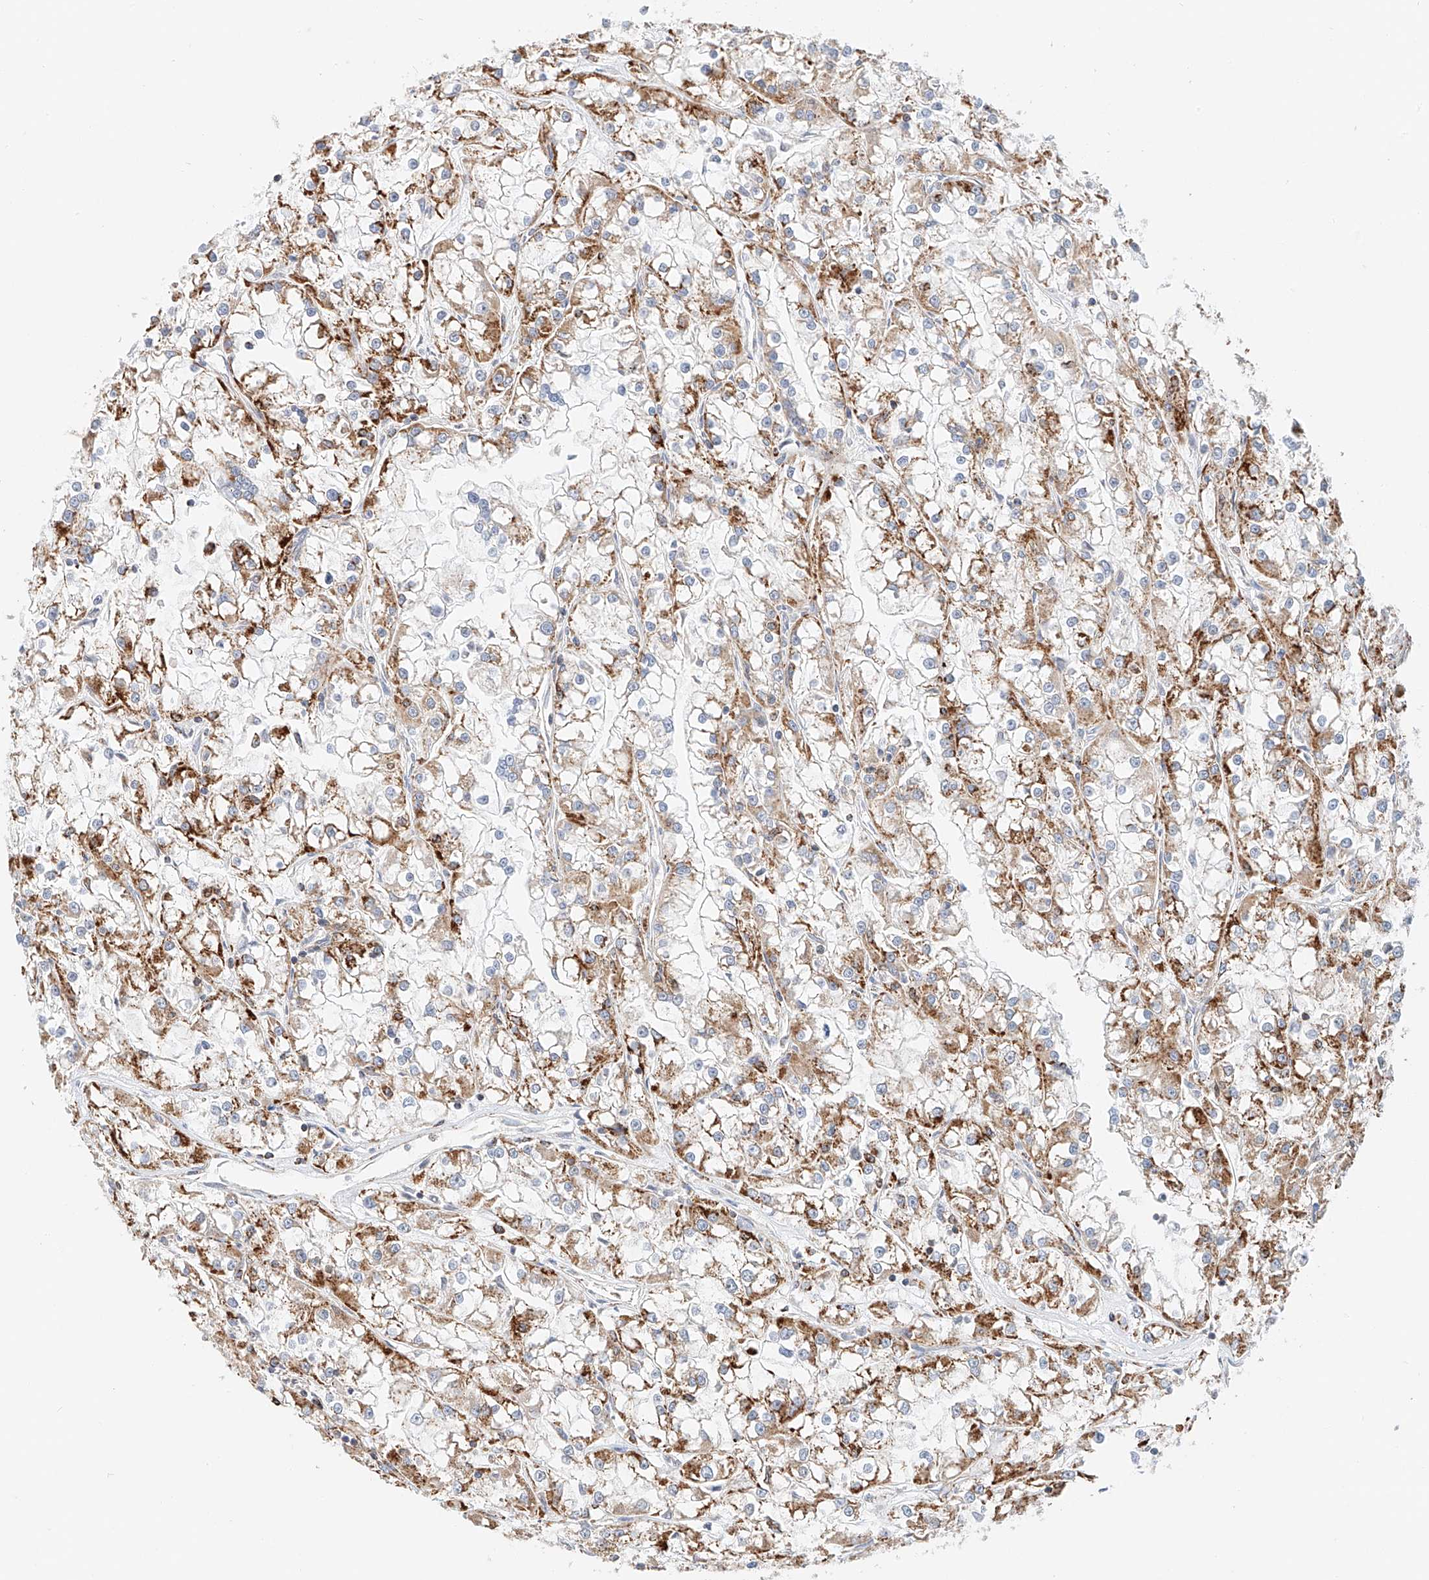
{"staining": {"intensity": "moderate", "quantity": ">75%", "location": "cytoplasmic/membranous"}, "tissue": "renal cancer", "cell_type": "Tumor cells", "image_type": "cancer", "snomed": [{"axis": "morphology", "description": "Adenocarcinoma, NOS"}, {"axis": "topography", "description": "Kidney"}], "caption": "DAB immunohistochemical staining of renal cancer shows moderate cytoplasmic/membranous protein positivity in approximately >75% of tumor cells.", "gene": "NDUFV3", "patient": {"sex": "female", "age": 52}}